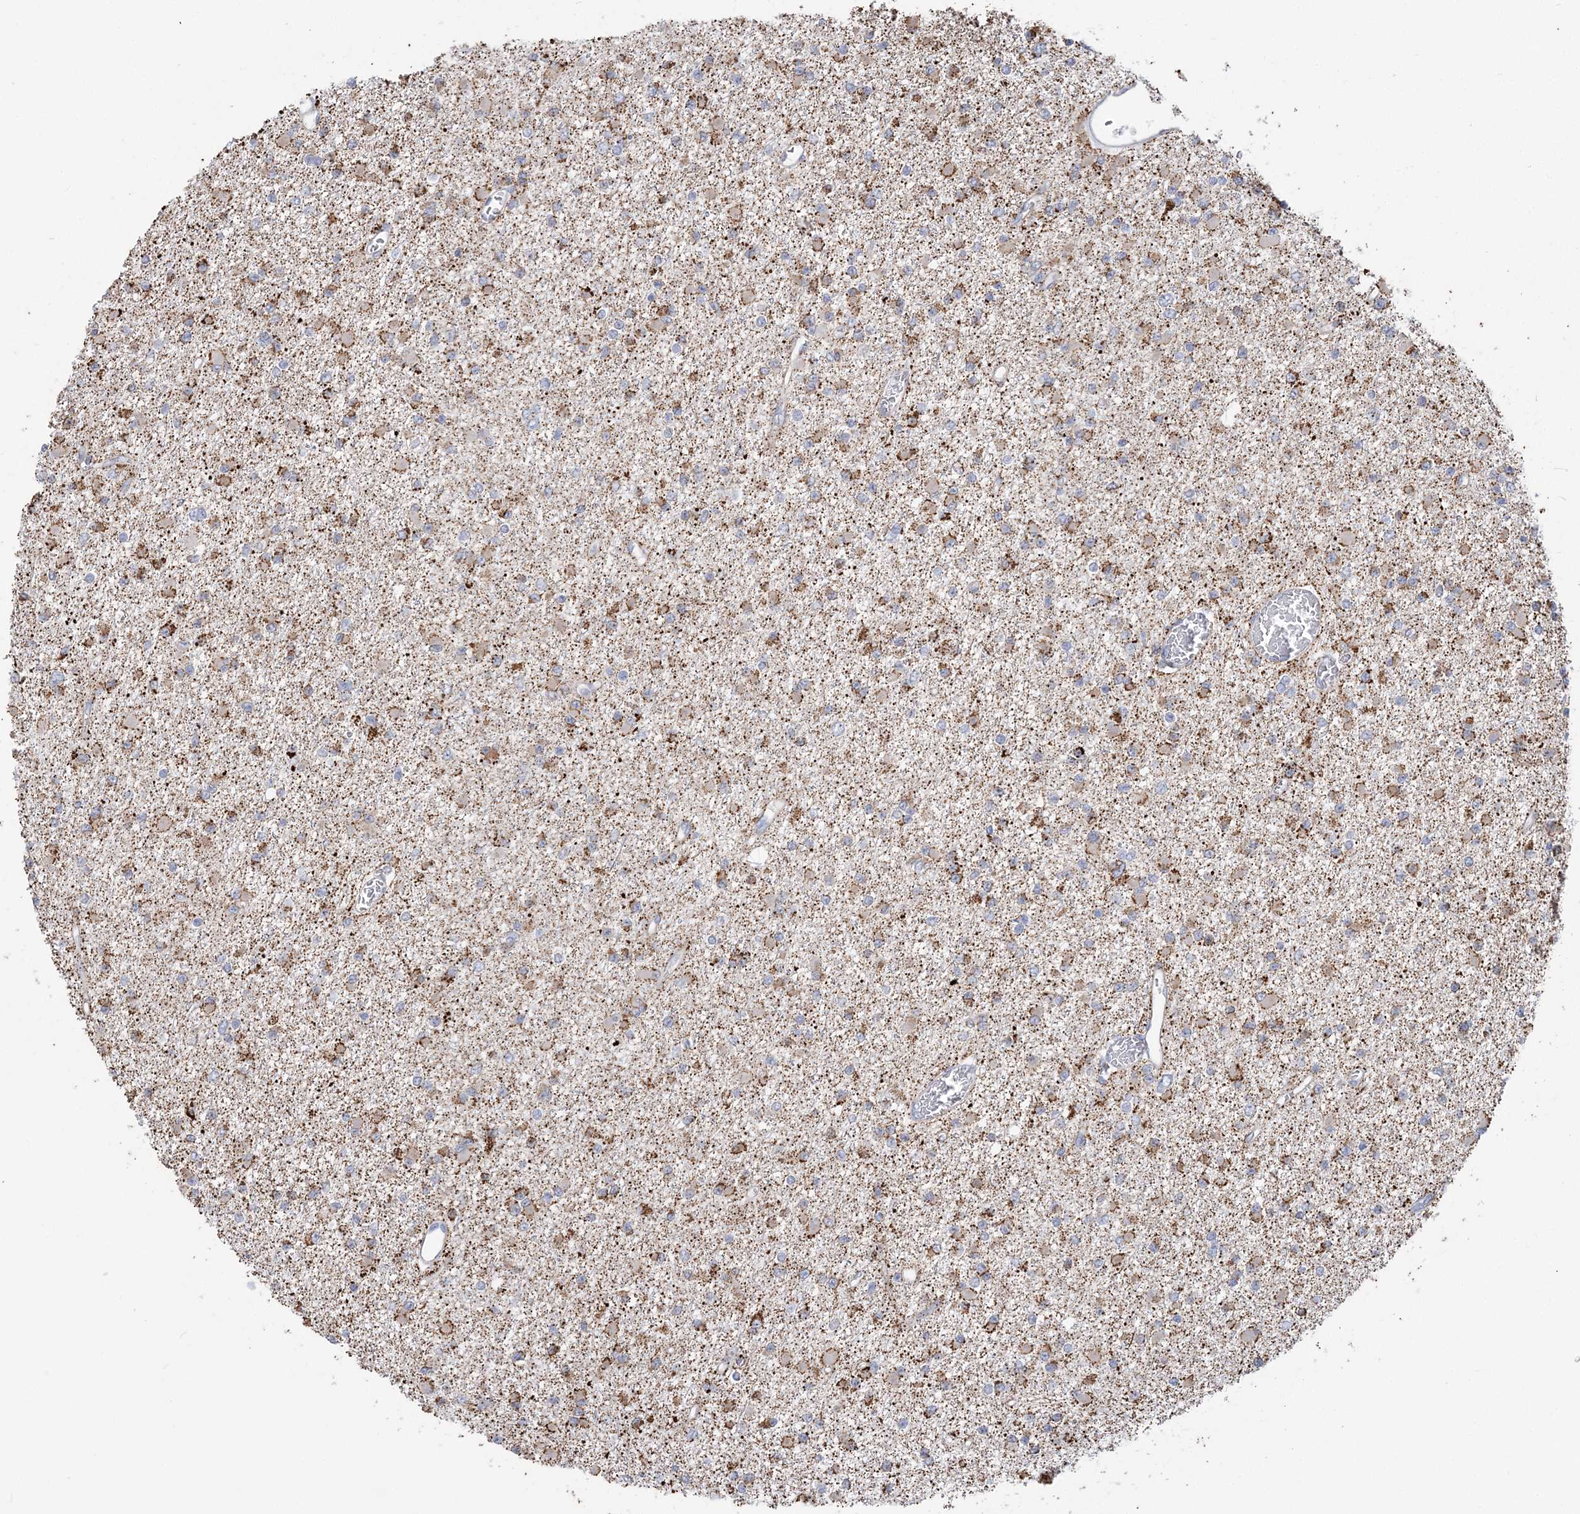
{"staining": {"intensity": "moderate", "quantity": "<25%", "location": "cytoplasmic/membranous"}, "tissue": "glioma", "cell_type": "Tumor cells", "image_type": "cancer", "snomed": [{"axis": "morphology", "description": "Glioma, malignant, Low grade"}, {"axis": "topography", "description": "Brain"}], "caption": "The histopathology image demonstrates staining of glioma, revealing moderate cytoplasmic/membranous protein staining (brown color) within tumor cells.", "gene": "MMADHC", "patient": {"sex": "female", "age": 22}}